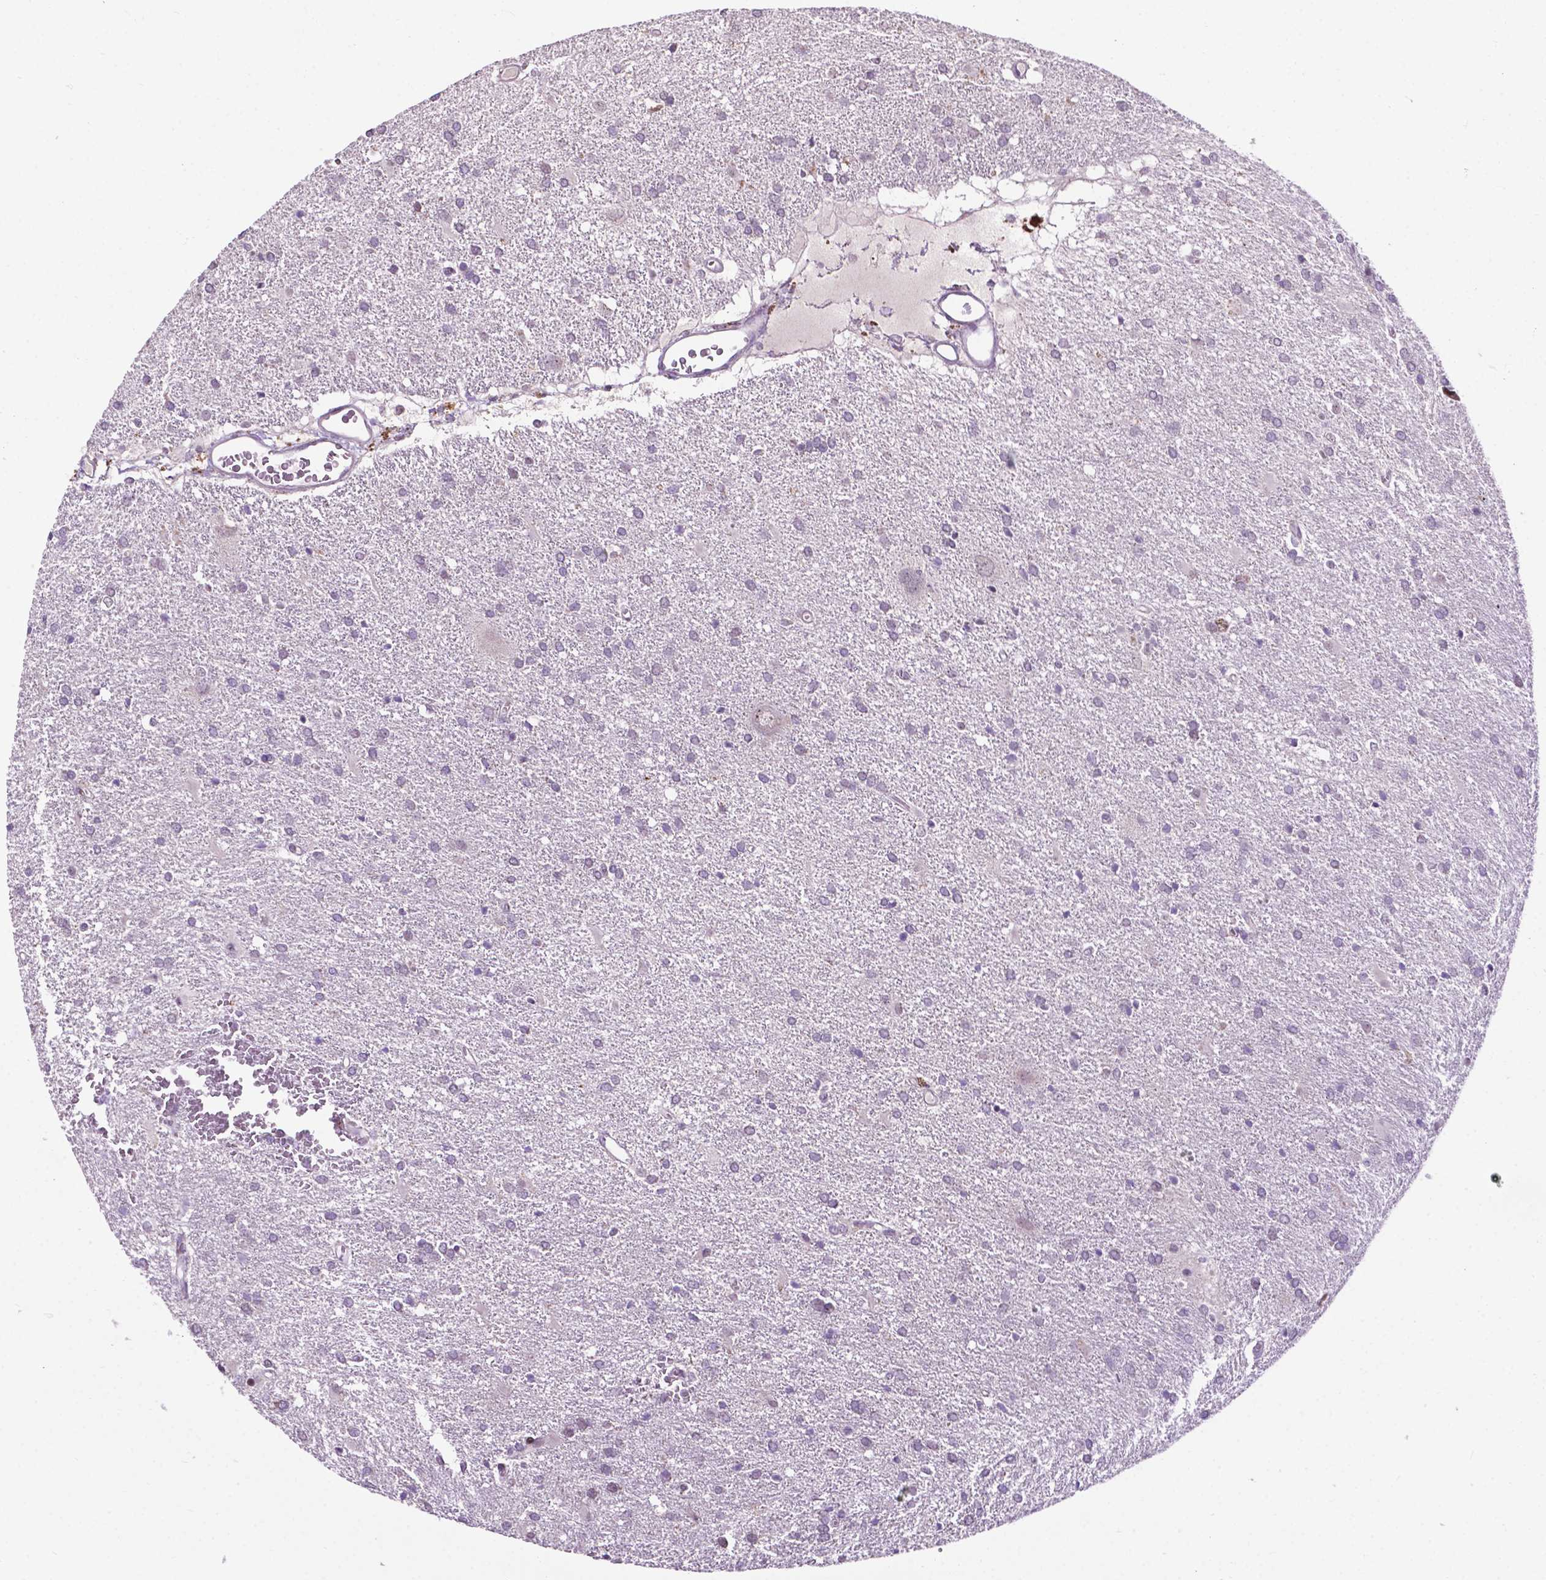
{"staining": {"intensity": "negative", "quantity": "none", "location": "none"}, "tissue": "glioma", "cell_type": "Tumor cells", "image_type": "cancer", "snomed": [{"axis": "morphology", "description": "Glioma, malignant, Low grade"}, {"axis": "topography", "description": "Brain"}], "caption": "Tumor cells show no significant staining in glioma.", "gene": "SMAD3", "patient": {"sex": "male", "age": 66}}